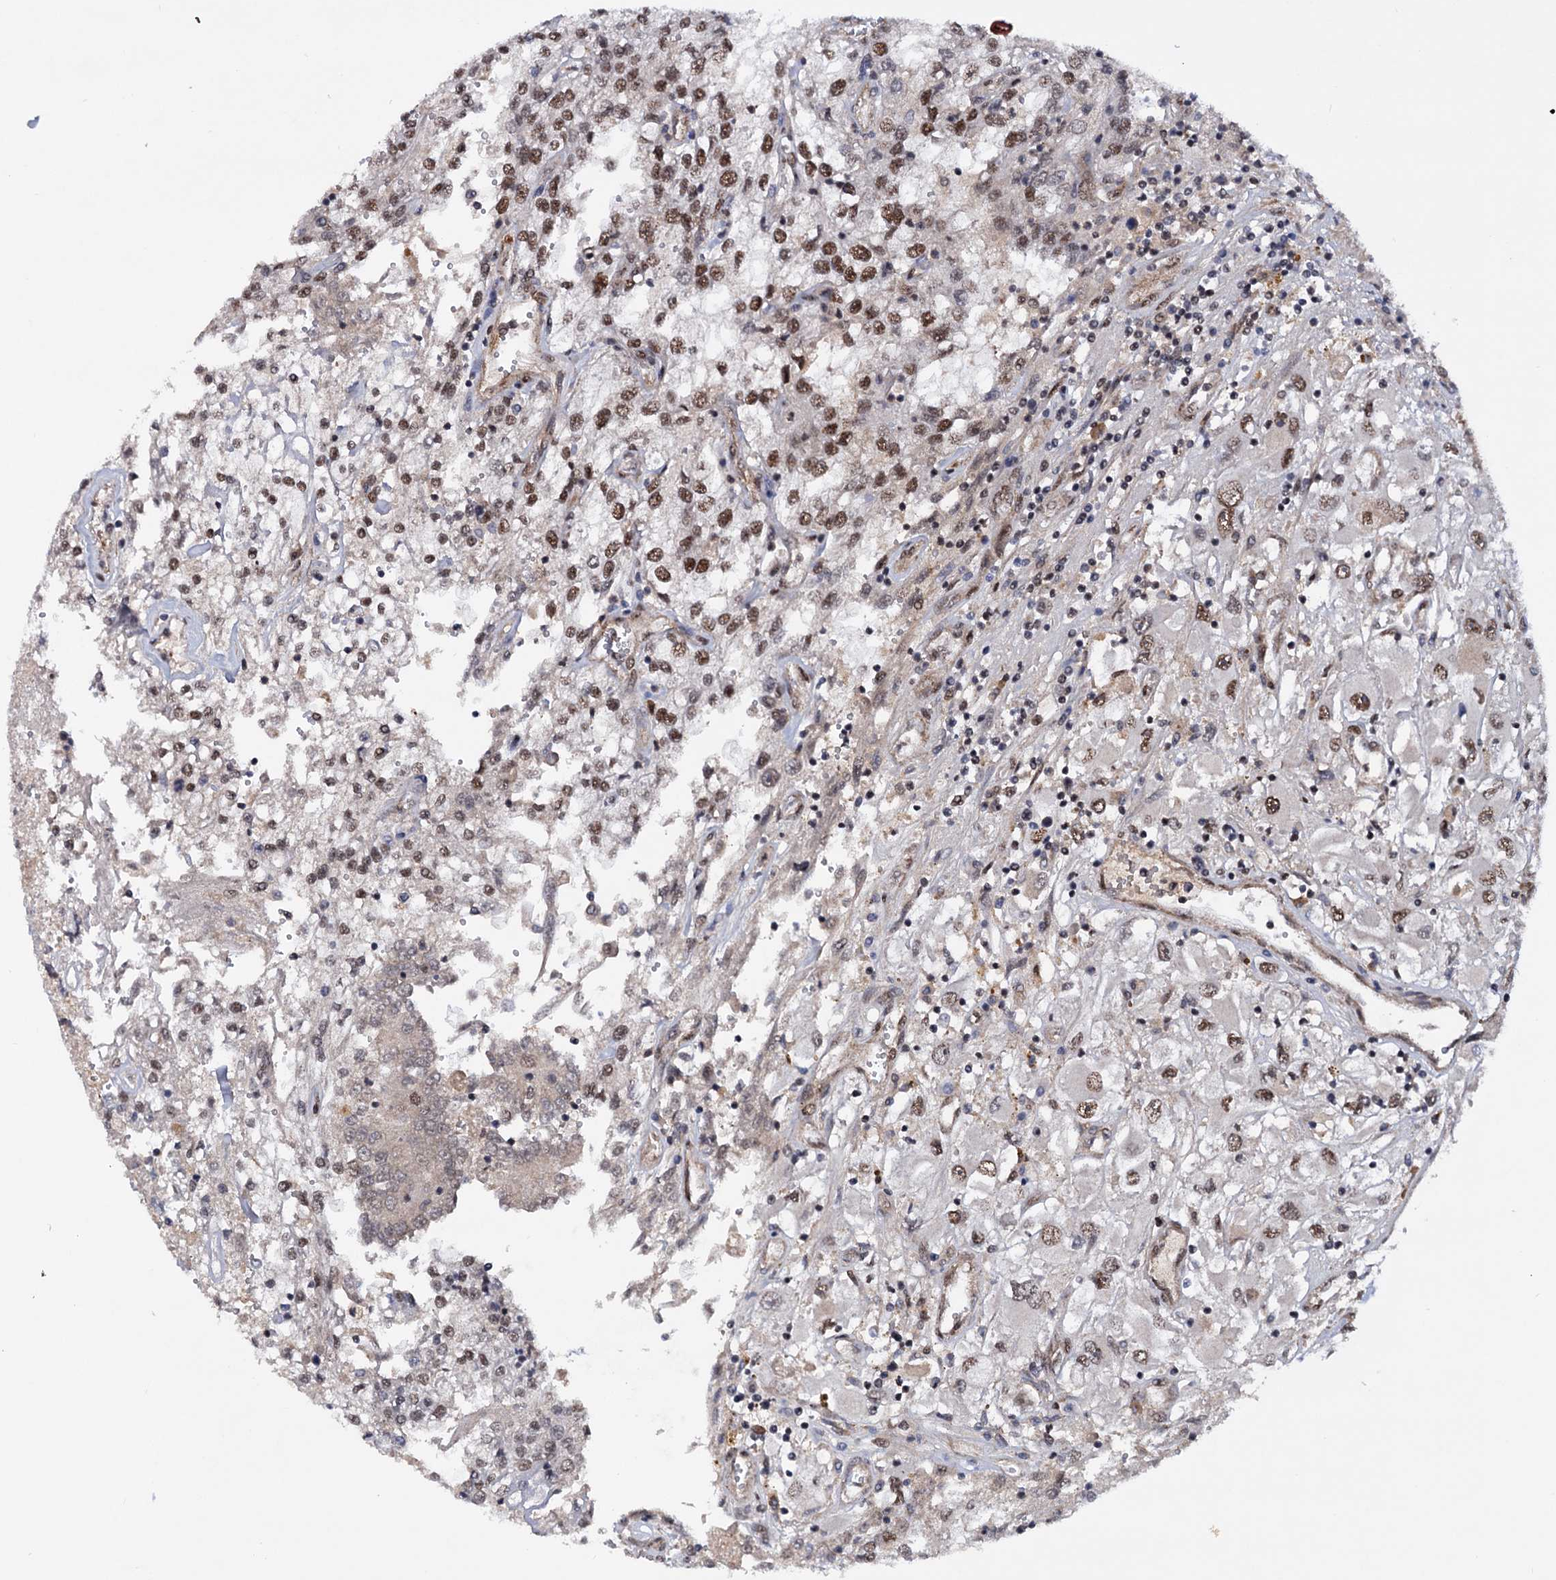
{"staining": {"intensity": "moderate", "quantity": "25%-75%", "location": "nuclear"}, "tissue": "renal cancer", "cell_type": "Tumor cells", "image_type": "cancer", "snomed": [{"axis": "morphology", "description": "Adenocarcinoma, NOS"}, {"axis": "topography", "description": "Kidney"}], "caption": "High-magnification brightfield microscopy of renal adenocarcinoma stained with DAB (brown) and counterstained with hematoxylin (blue). tumor cells exhibit moderate nuclear positivity is present in approximately25%-75% of cells.", "gene": "TBC1D12", "patient": {"sex": "female", "age": 52}}